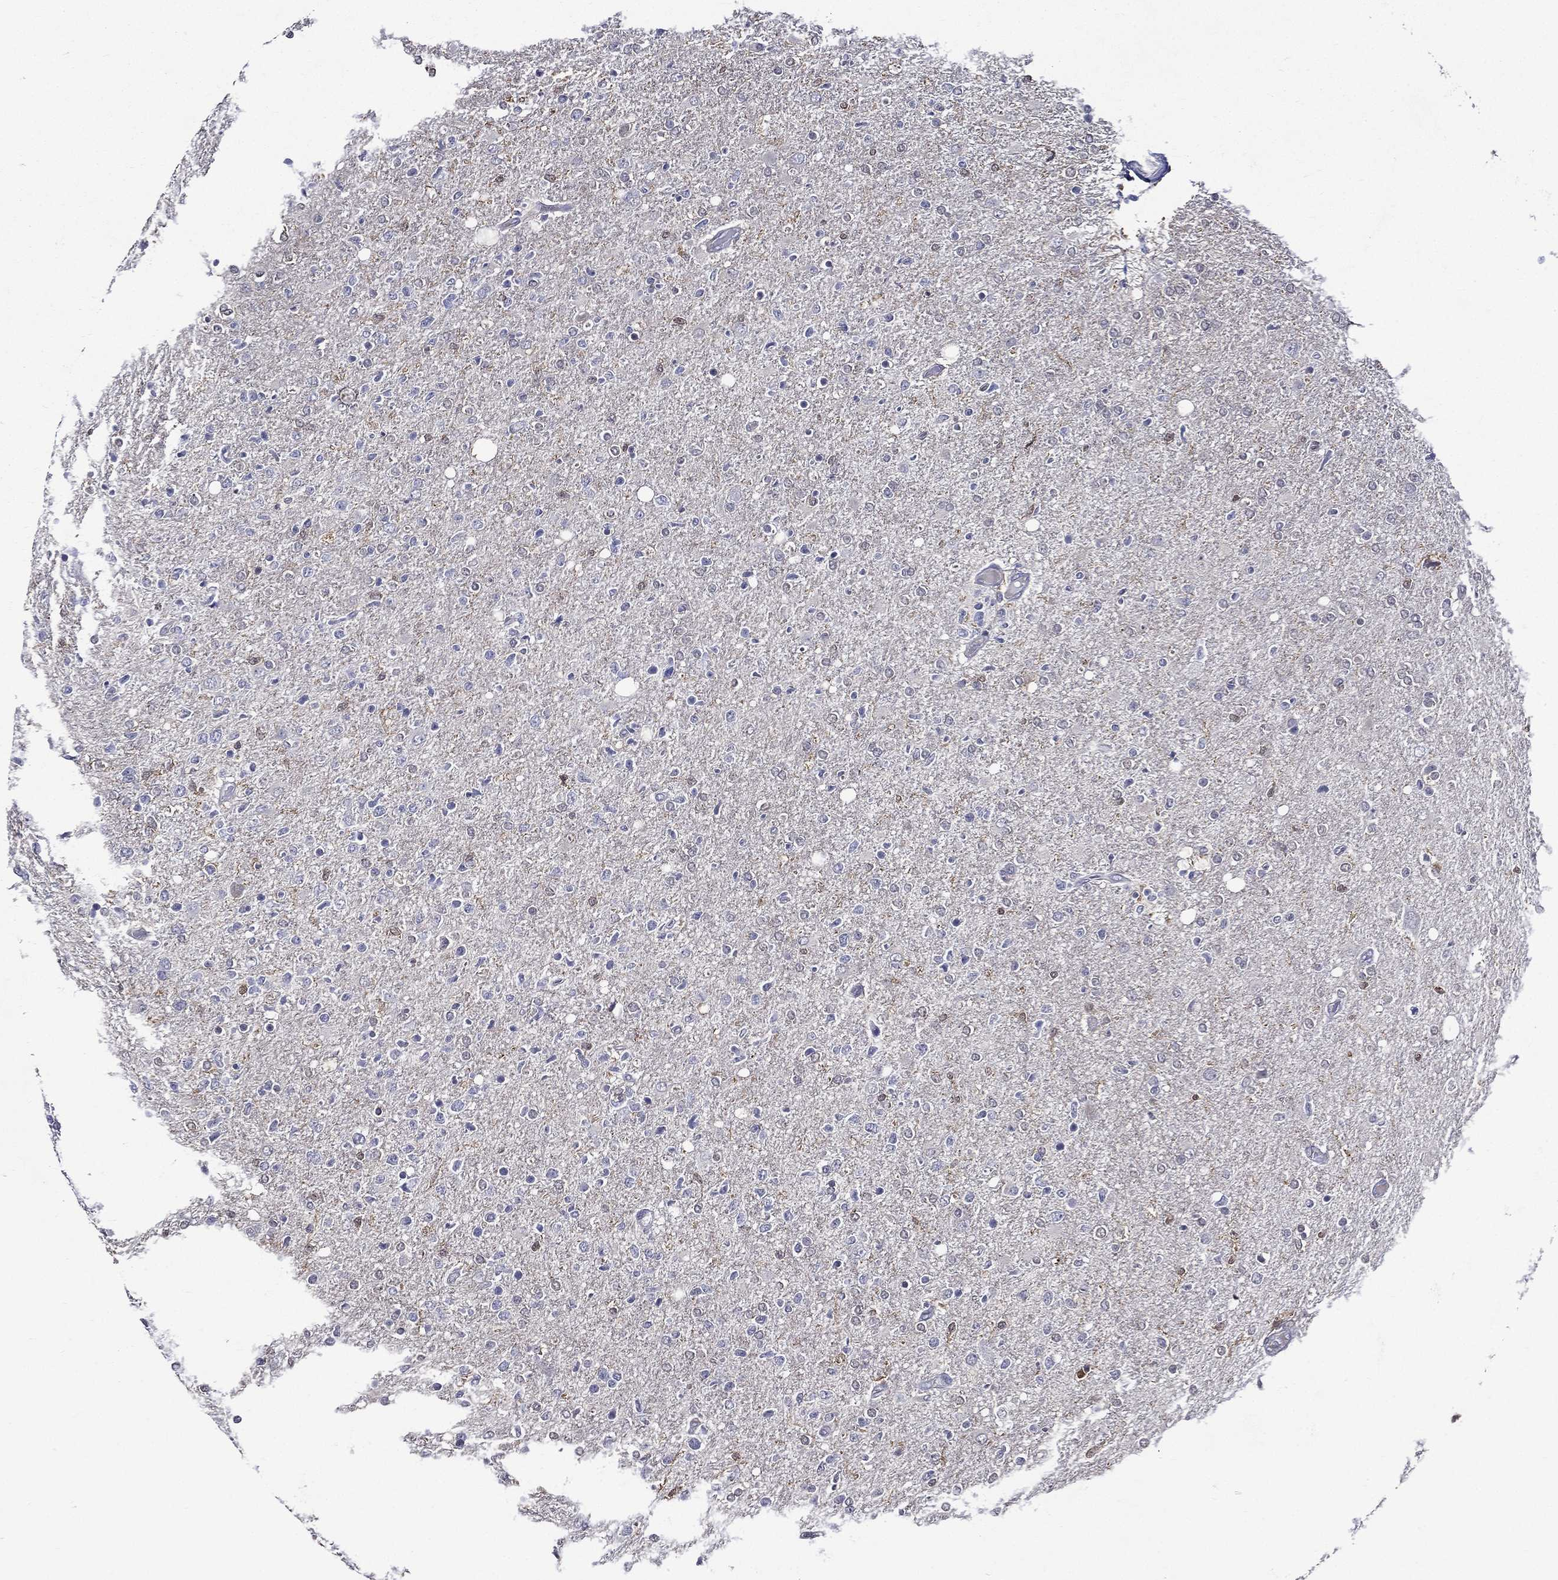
{"staining": {"intensity": "negative", "quantity": "none", "location": "none"}, "tissue": "glioma", "cell_type": "Tumor cells", "image_type": "cancer", "snomed": [{"axis": "morphology", "description": "Glioma, malignant, High grade"}, {"axis": "topography", "description": "Cerebral cortex"}], "caption": "Tumor cells are negative for protein expression in human glioma.", "gene": "GPR171", "patient": {"sex": "male", "age": 70}}